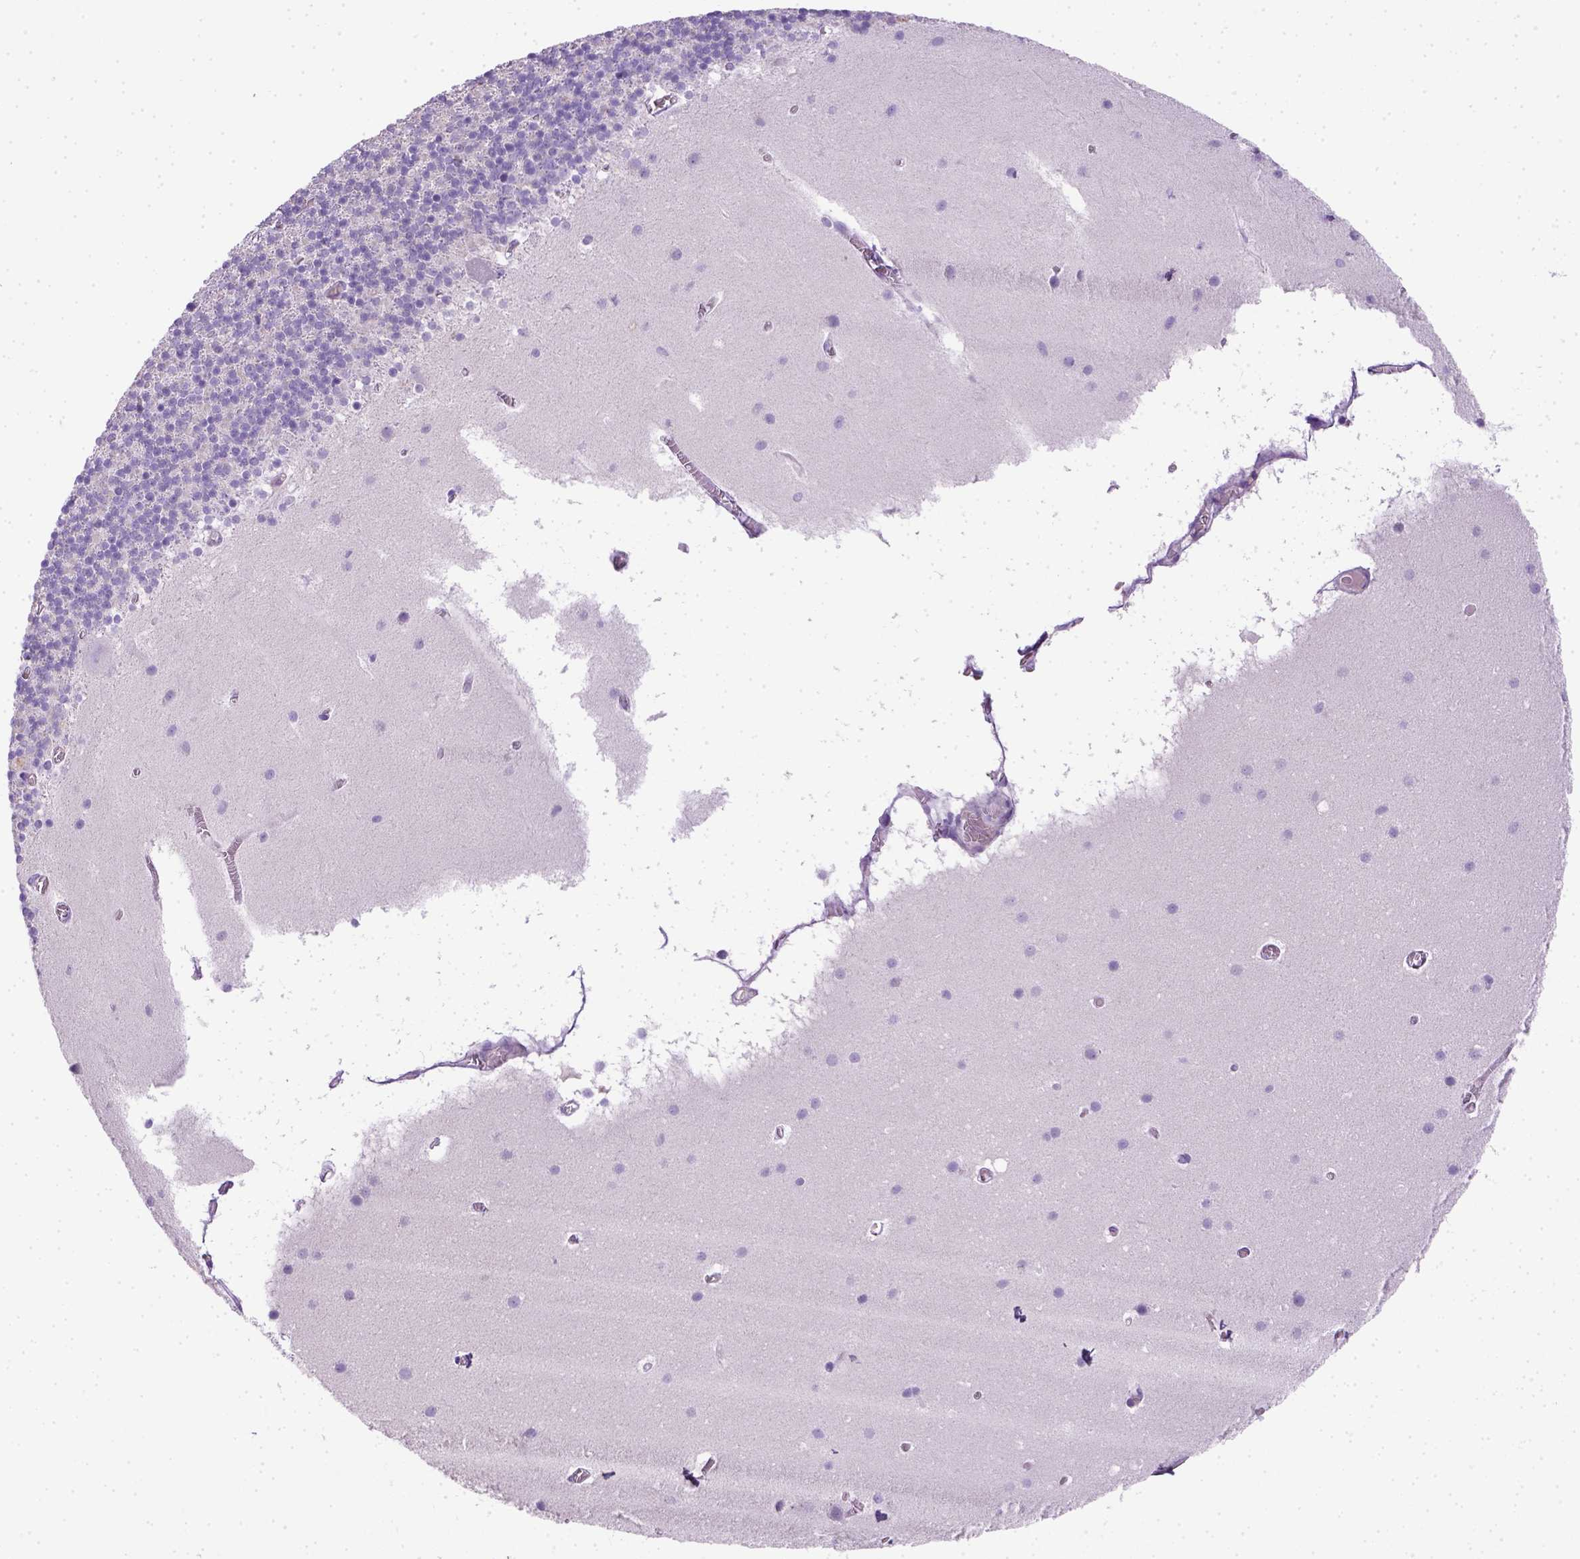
{"staining": {"intensity": "negative", "quantity": "none", "location": "none"}, "tissue": "cerebellum", "cell_type": "Cells in granular layer", "image_type": "normal", "snomed": [{"axis": "morphology", "description": "Normal tissue, NOS"}, {"axis": "topography", "description": "Cerebellum"}], "caption": "There is no significant expression in cells in granular layer of cerebellum.", "gene": "KRT71", "patient": {"sex": "male", "age": 70}}